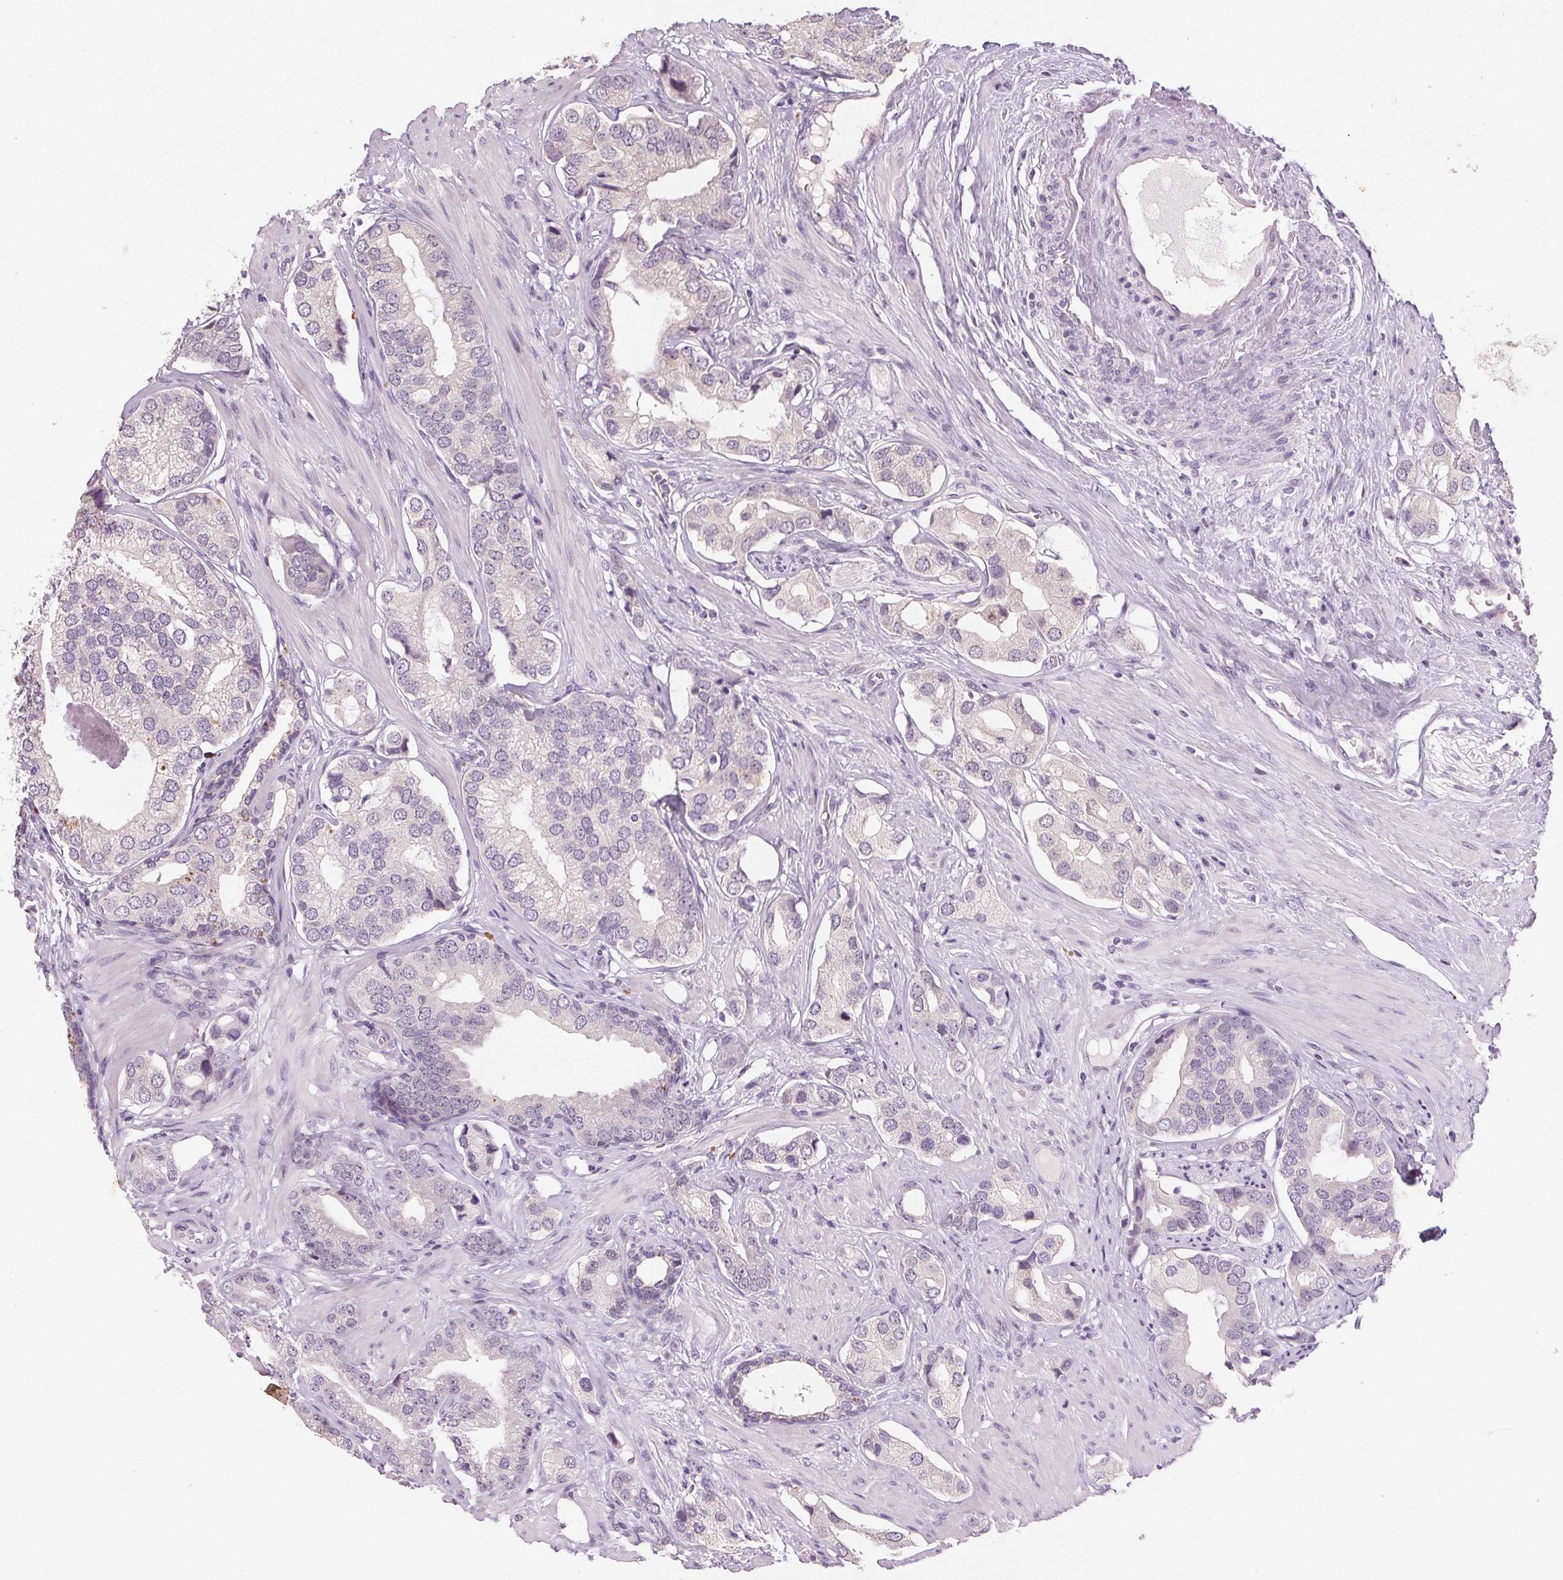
{"staining": {"intensity": "negative", "quantity": "none", "location": "none"}, "tissue": "prostate cancer", "cell_type": "Tumor cells", "image_type": "cancer", "snomed": [{"axis": "morphology", "description": "Adenocarcinoma, Low grade"}, {"axis": "topography", "description": "Prostate"}], "caption": "IHC of prostate low-grade adenocarcinoma shows no expression in tumor cells.", "gene": "CLTRN", "patient": {"sex": "male", "age": 61}}